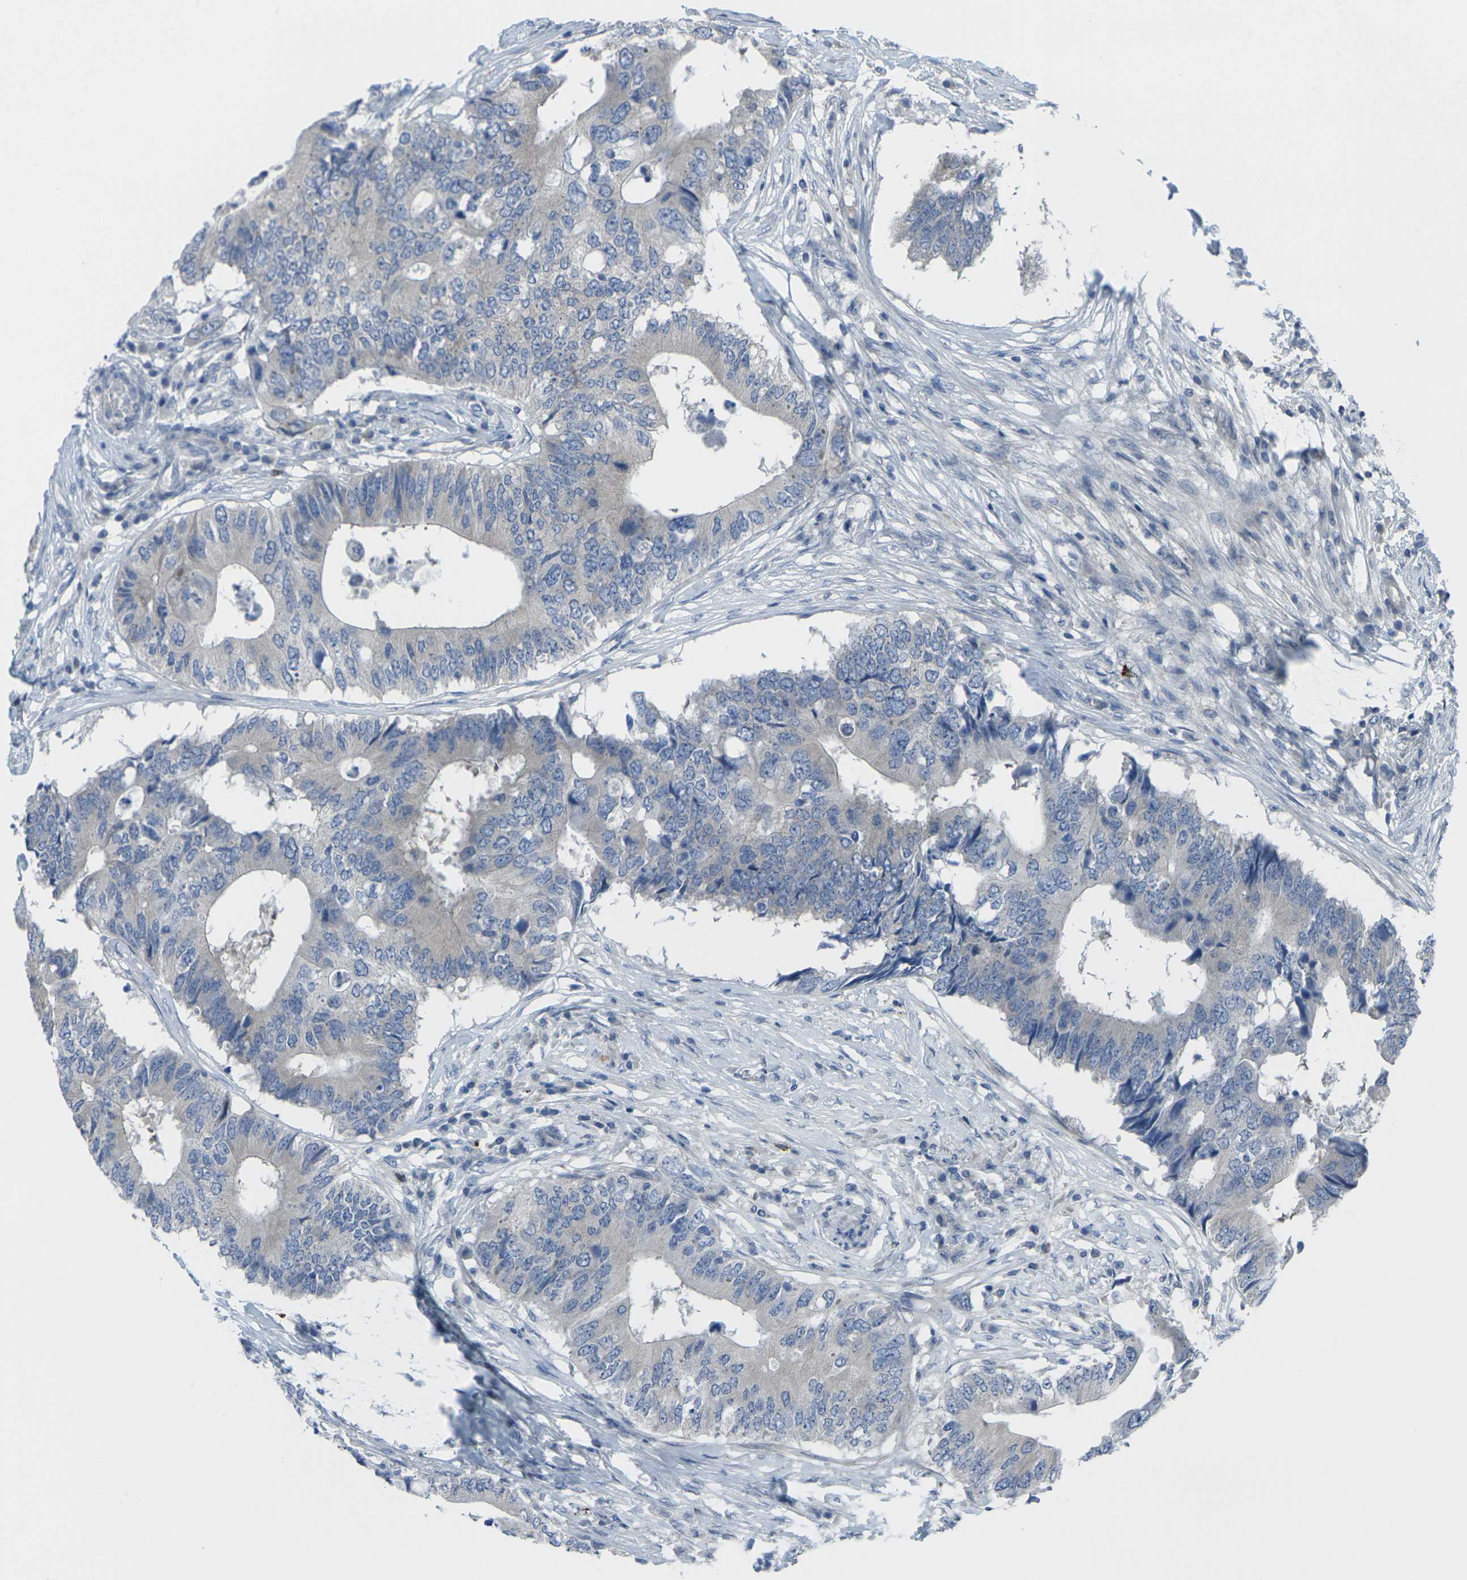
{"staining": {"intensity": "negative", "quantity": "none", "location": "none"}, "tissue": "colorectal cancer", "cell_type": "Tumor cells", "image_type": "cancer", "snomed": [{"axis": "morphology", "description": "Adenocarcinoma, NOS"}, {"axis": "topography", "description": "Colon"}], "caption": "Tumor cells are negative for protein expression in human colorectal cancer (adenocarcinoma).", "gene": "CCR10", "patient": {"sex": "male", "age": 71}}